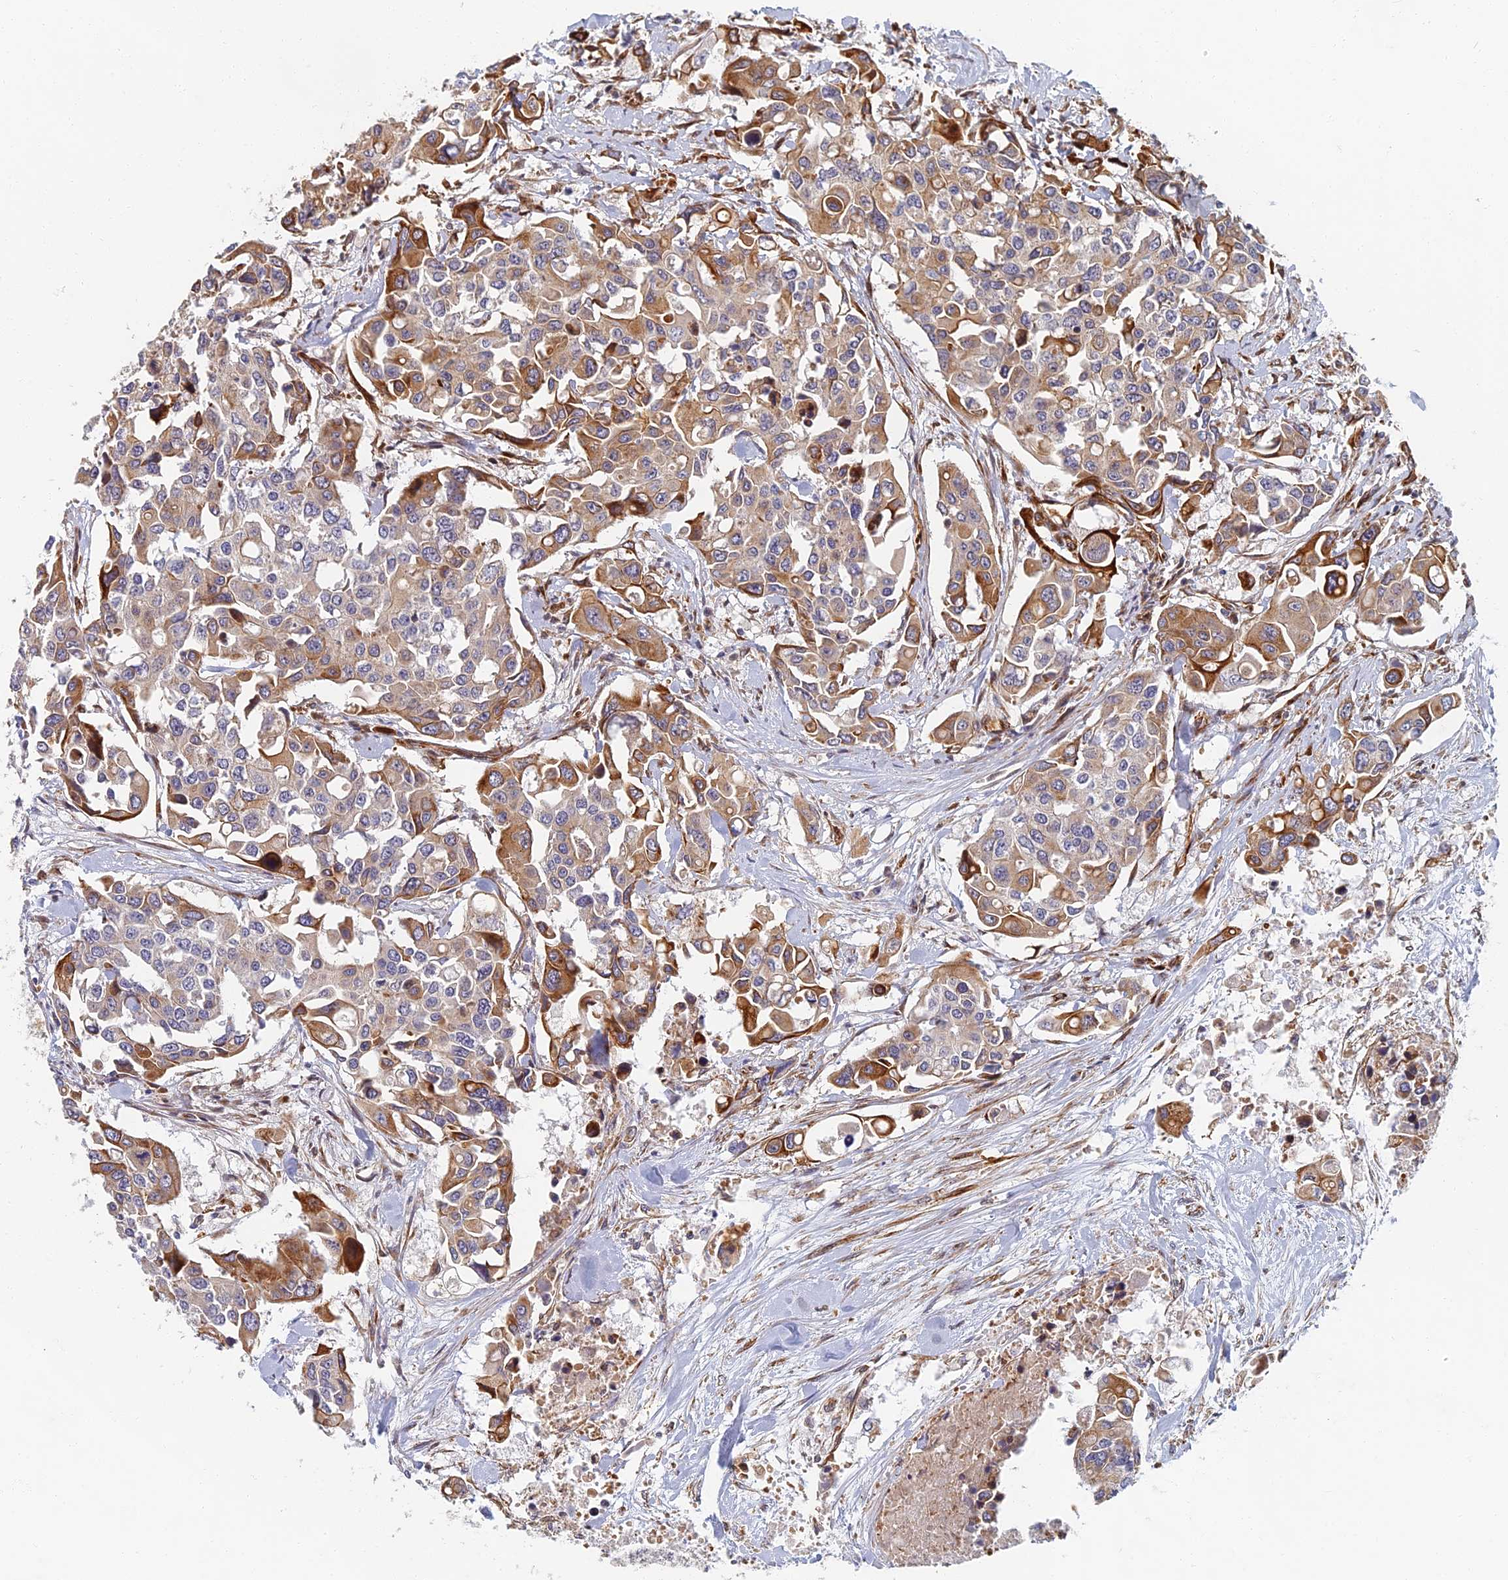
{"staining": {"intensity": "moderate", "quantity": "25%-75%", "location": "cytoplasmic/membranous"}, "tissue": "colorectal cancer", "cell_type": "Tumor cells", "image_type": "cancer", "snomed": [{"axis": "morphology", "description": "Adenocarcinoma, NOS"}, {"axis": "topography", "description": "Colon"}], "caption": "This histopathology image displays adenocarcinoma (colorectal) stained with immunohistochemistry to label a protein in brown. The cytoplasmic/membranous of tumor cells show moderate positivity for the protein. Nuclei are counter-stained blue.", "gene": "ABCB10", "patient": {"sex": "male", "age": 77}}